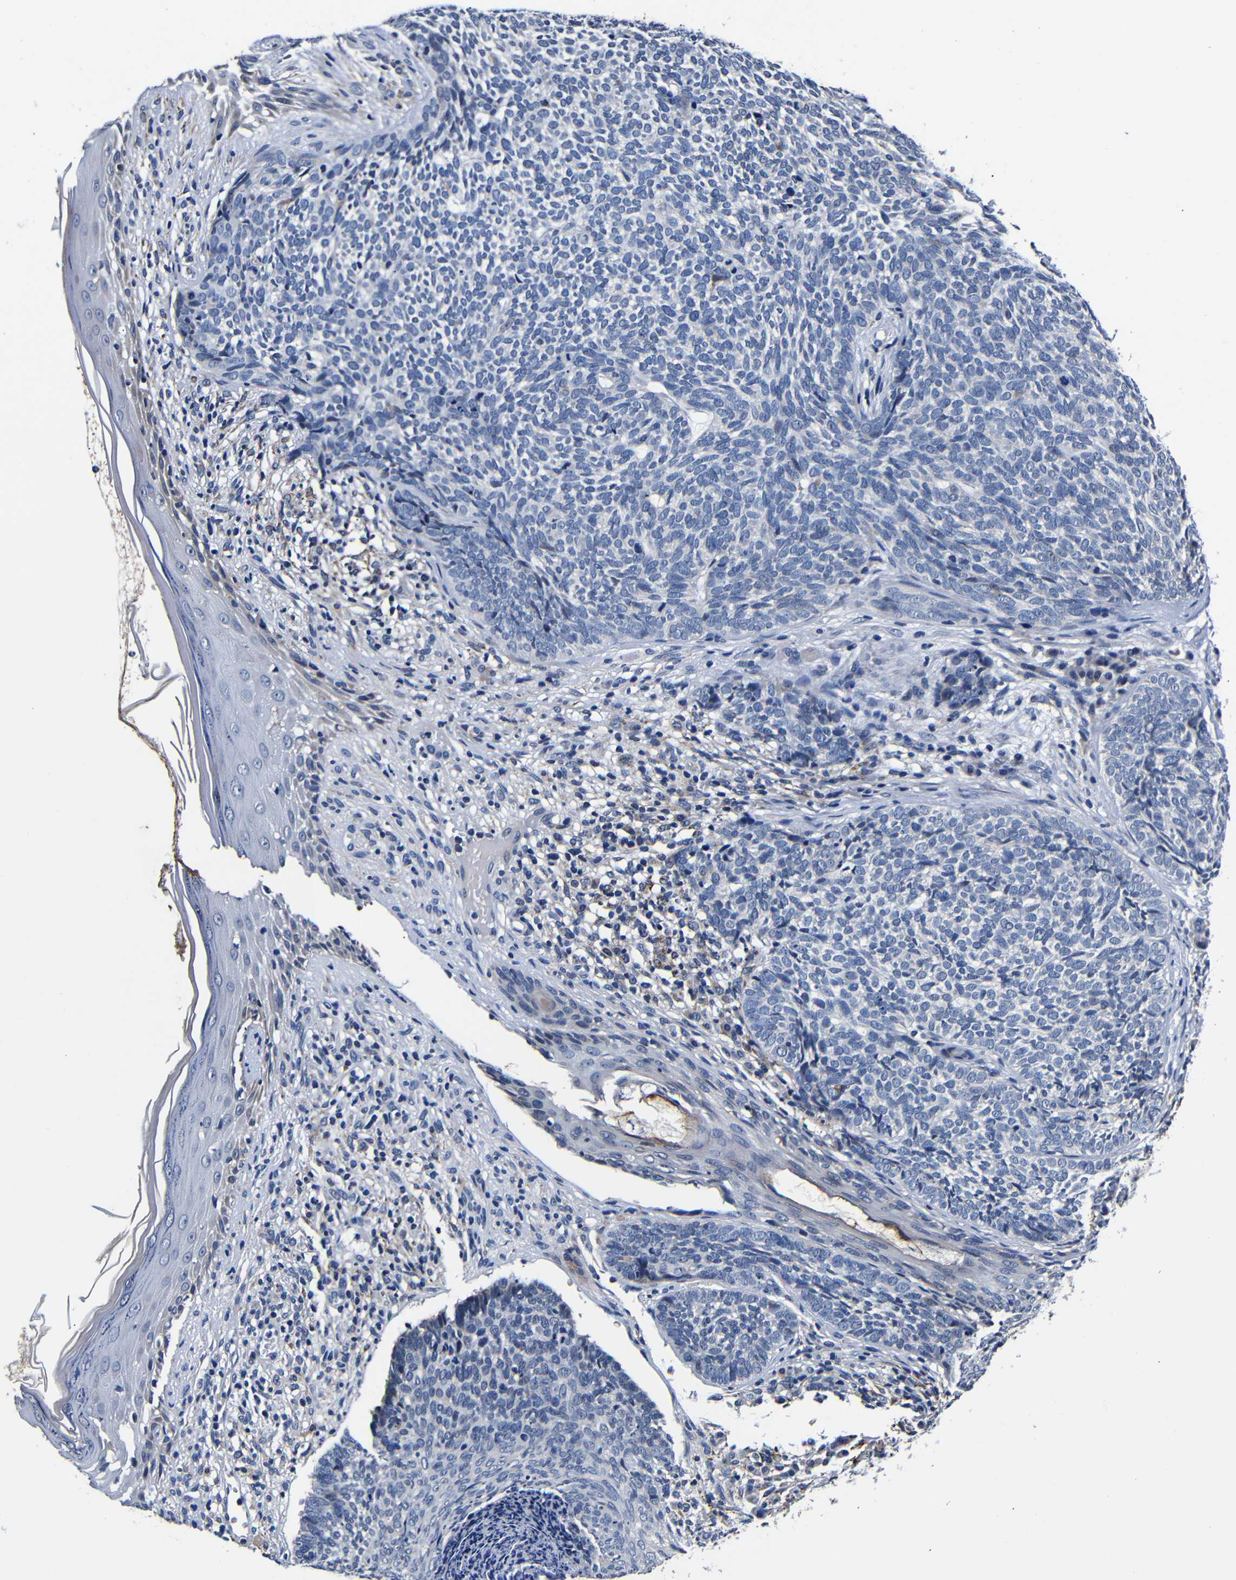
{"staining": {"intensity": "negative", "quantity": "none", "location": "none"}, "tissue": "skin cancer", "cell_type": "Tumor cells", "image_type": "cancer", "snomed": [{"axis": "morphology", "description": "Basal cell carcinoma"}, {"axis": "topography", "description": "Skin"}], "caption": "There is no significant positivity in tumor cells of skin cancer.", "gene": "DEPP1", "patient": {"sex": "female", "age": 84}}